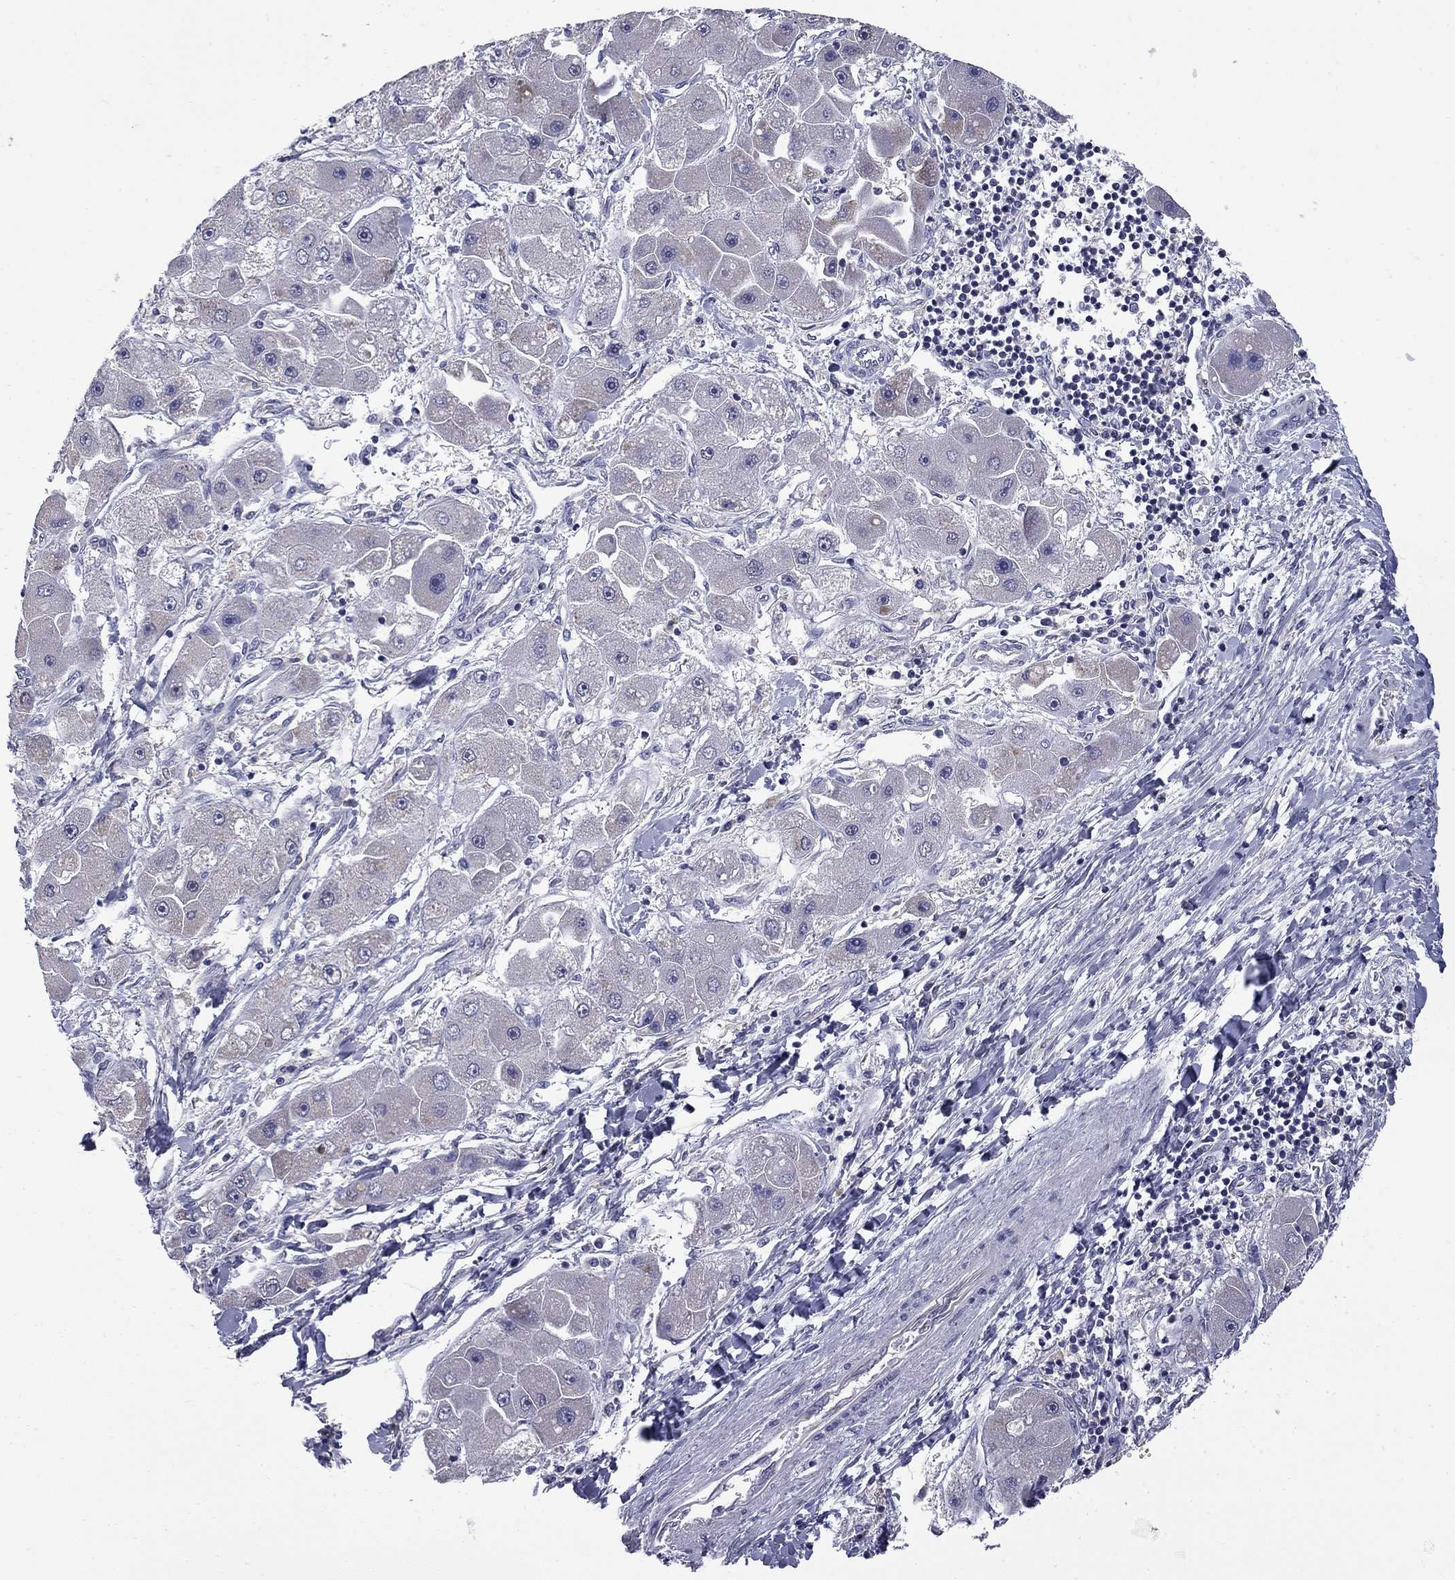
{"staining": {"intensity": "weak", "quantity": "25%-75%", "location": "cytoplasmic/membranous"}, "tissue": "liver cancer", "cell_type": "Tumor cells", "image_type": "cancer", "snomed": [{"axis": "morphology", "description": "Carcinoma, Hepatocellular, NOS"}, {"axis": "topography", "description": "Liver"}], "caption": "The histopathology image displays a brown stain indicating the presence of a protein in the cytoplasmic/membranous of tumor cells in liver cancer (hepatocellular carcinoma).", "gene": "HTR4", "patient": {"sex": "male", "age": 24}}